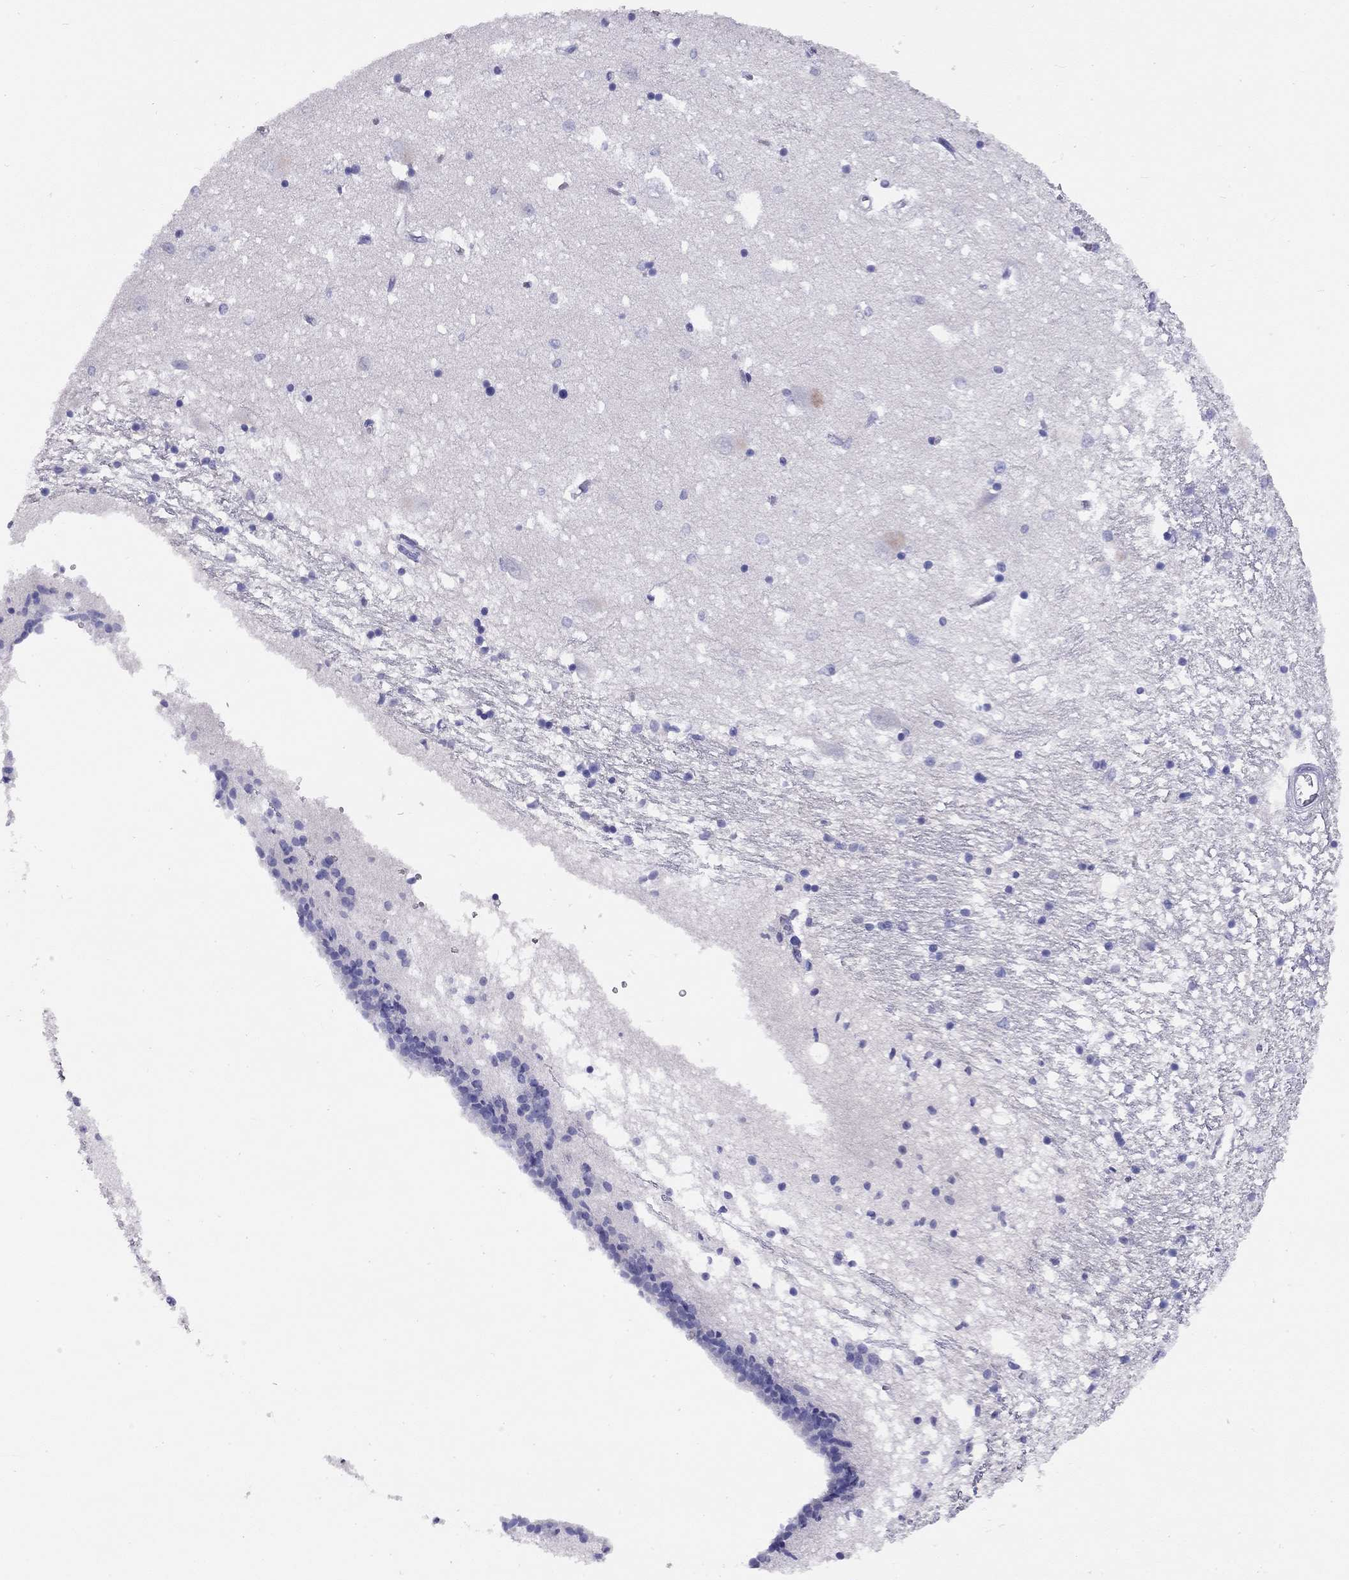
{"staining": {"intensity": "negative", "quantity": "none", "location": "none"}, "tissue": "caudate", "cell_type": "Glial cells", "image_type": "normal", "snomed": [{"axis": "morphology", "description": "Normal tissue, NOS"}, {"axis": "topography", "description": "Lateral ventricle wall"}], "caption": "DAB (3,3'-diaminobenzidine) immunohistochemical staining of normal caudate shows no significant positivity in glial cells. The staining was performed using DAB (3,3'-diaminobenzidine) to visualize the protein expression in brown, while the nuclei were stained in blue with hematoxylin (Magnification: 20x).", "gene": "LRIT2", "patient": {"sex": "female", "age": 71}}